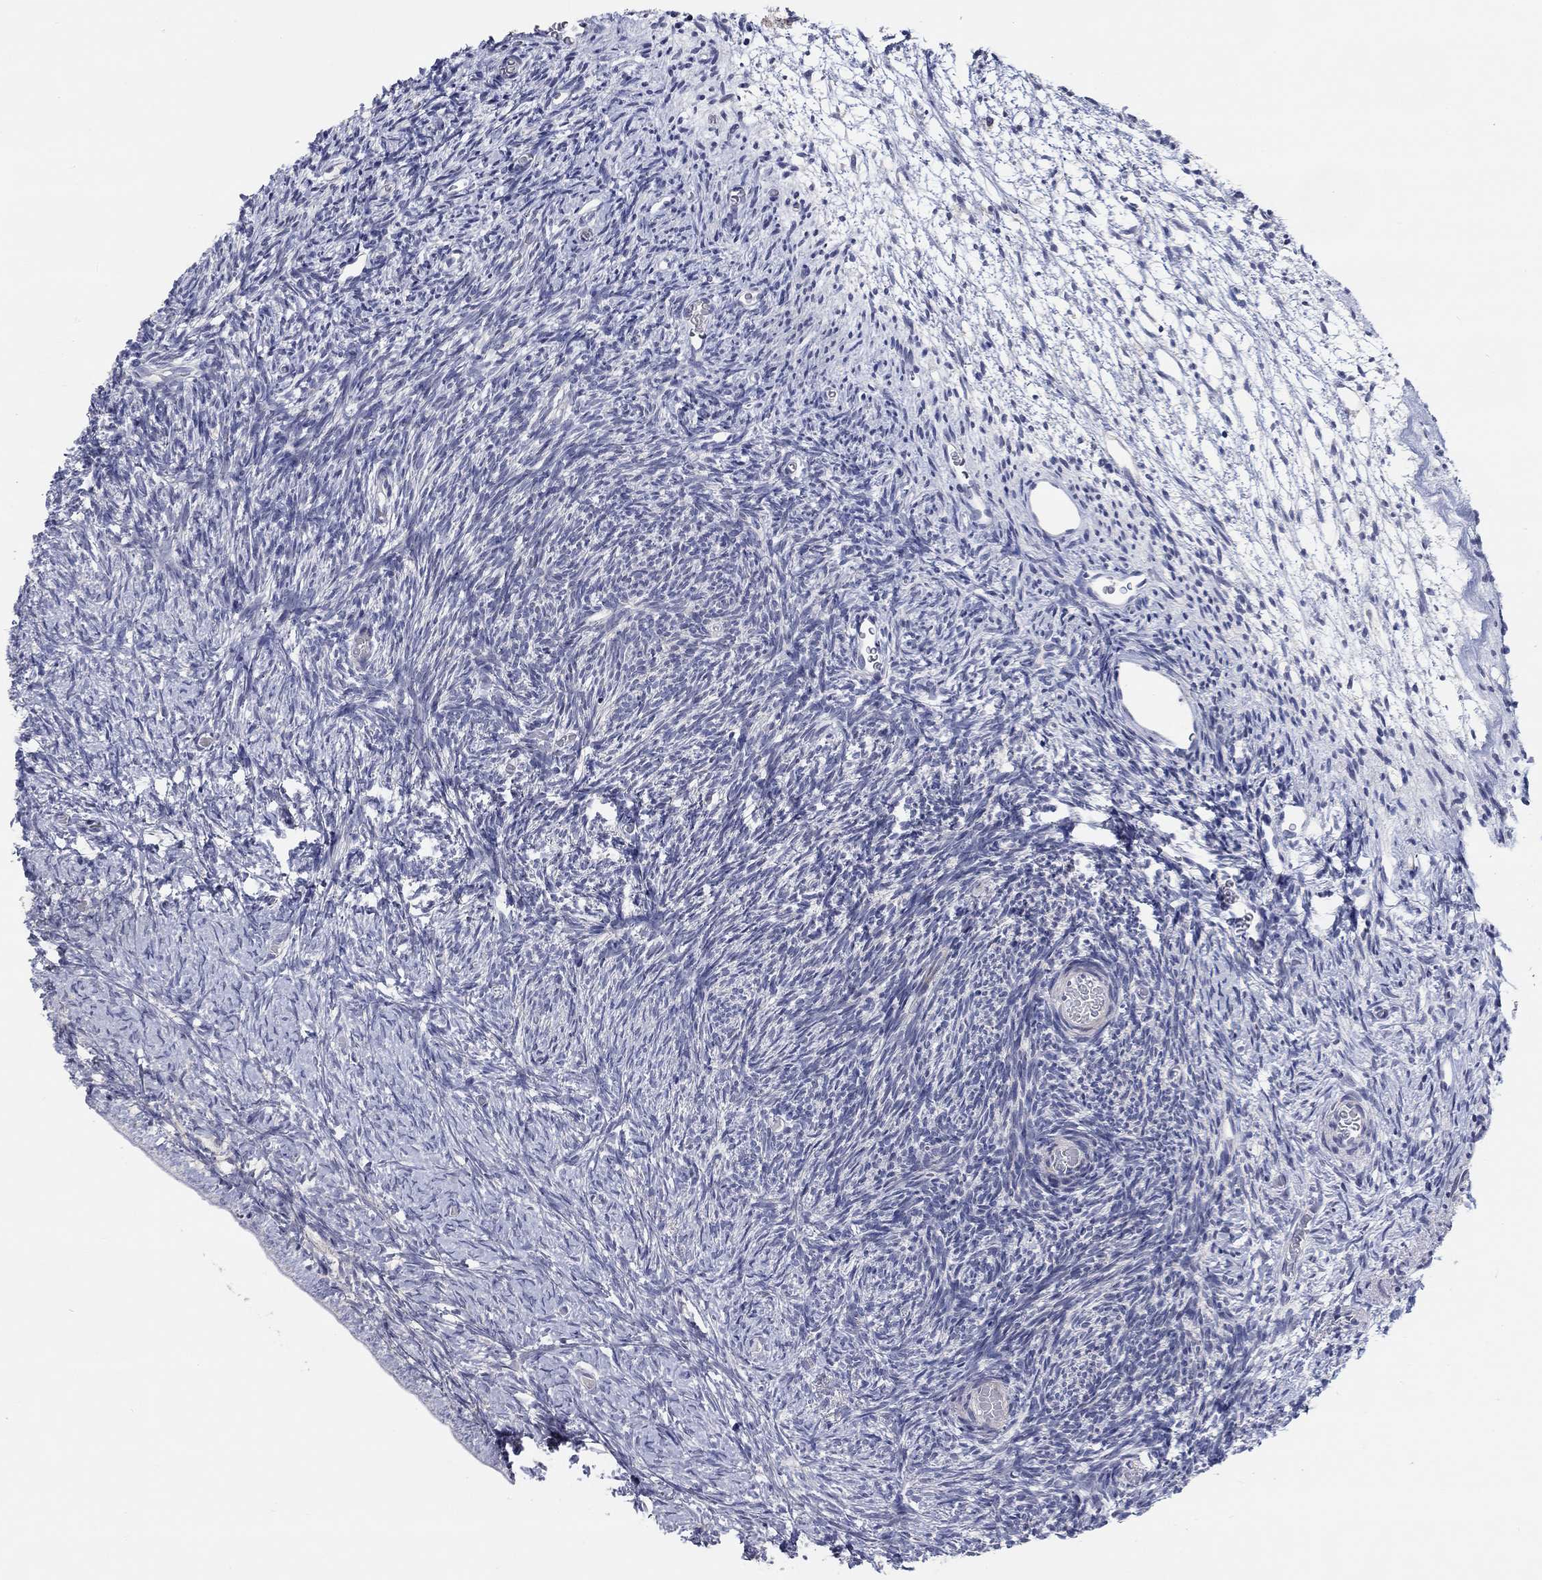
{"staining": {"intensity": "moderate", "quantity": "<25%", "location": "cytoplasmic/membranous"}, "tissue": "ovary", "cell_type": "Follicle cells", "image_type": "normal", "snomed": [{"axis": "morphology", "description": "Normal tissue, NOS"}, {"axis": "topography", "description": "Ovary"}], "caption": "Follicle cells demonstrate moderate cytoplasmic/membranous positivity in approximately <25% of cells in benign ovary. Nuclei are stained in blue.", "gene": "PRC1", "patient": {"sex": "female", "age": 39}}